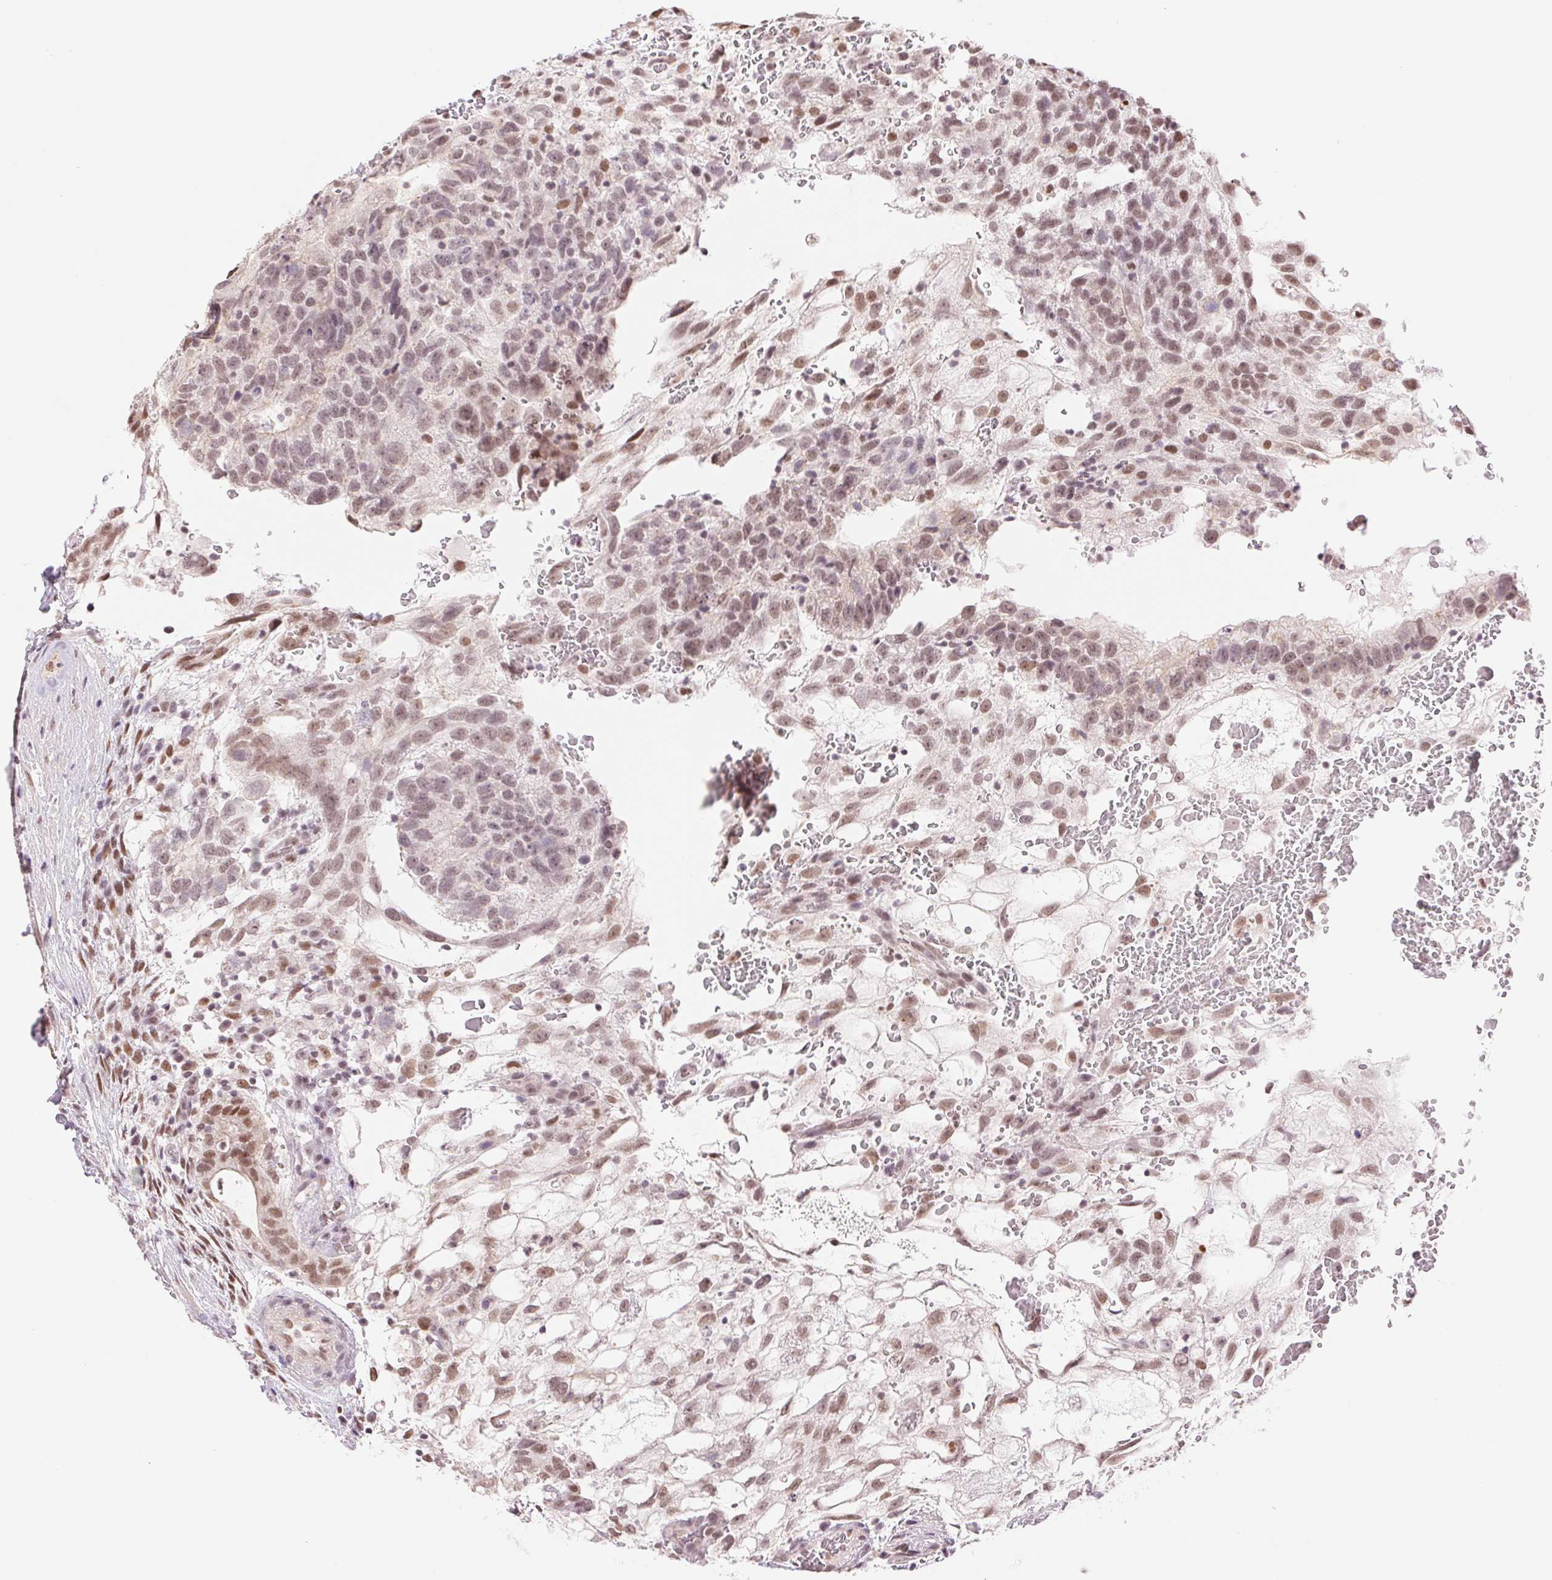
{"staining": {"intensity": "moderate", "quantity": ">75%", "location": "nuclear"}, "tissue": "testis cancer", "cell_type": "Tumor cells", "image_type": "cancer", "snomed": [{"axis": "morphology", "description": "Normal tissue, NOS"}, {"axis": "morphology", "description": "Carcinoma, Embryonal, NOS"}, {"axis": "topography", "description": "Testis"}], "caption": "Immunohistochemistry (IHC) photomicrograph of neoplastic tissue: embryonal carcinoma (testis) stained using immunohistochemistry (IHC) reveals medium levels of moderate protein expression localized specifically in the nuclear of tumor cells, appearing as a nuclear brown color.", "gene": "RPRD1B", "patient": {"sex": "male", "age": 32}}